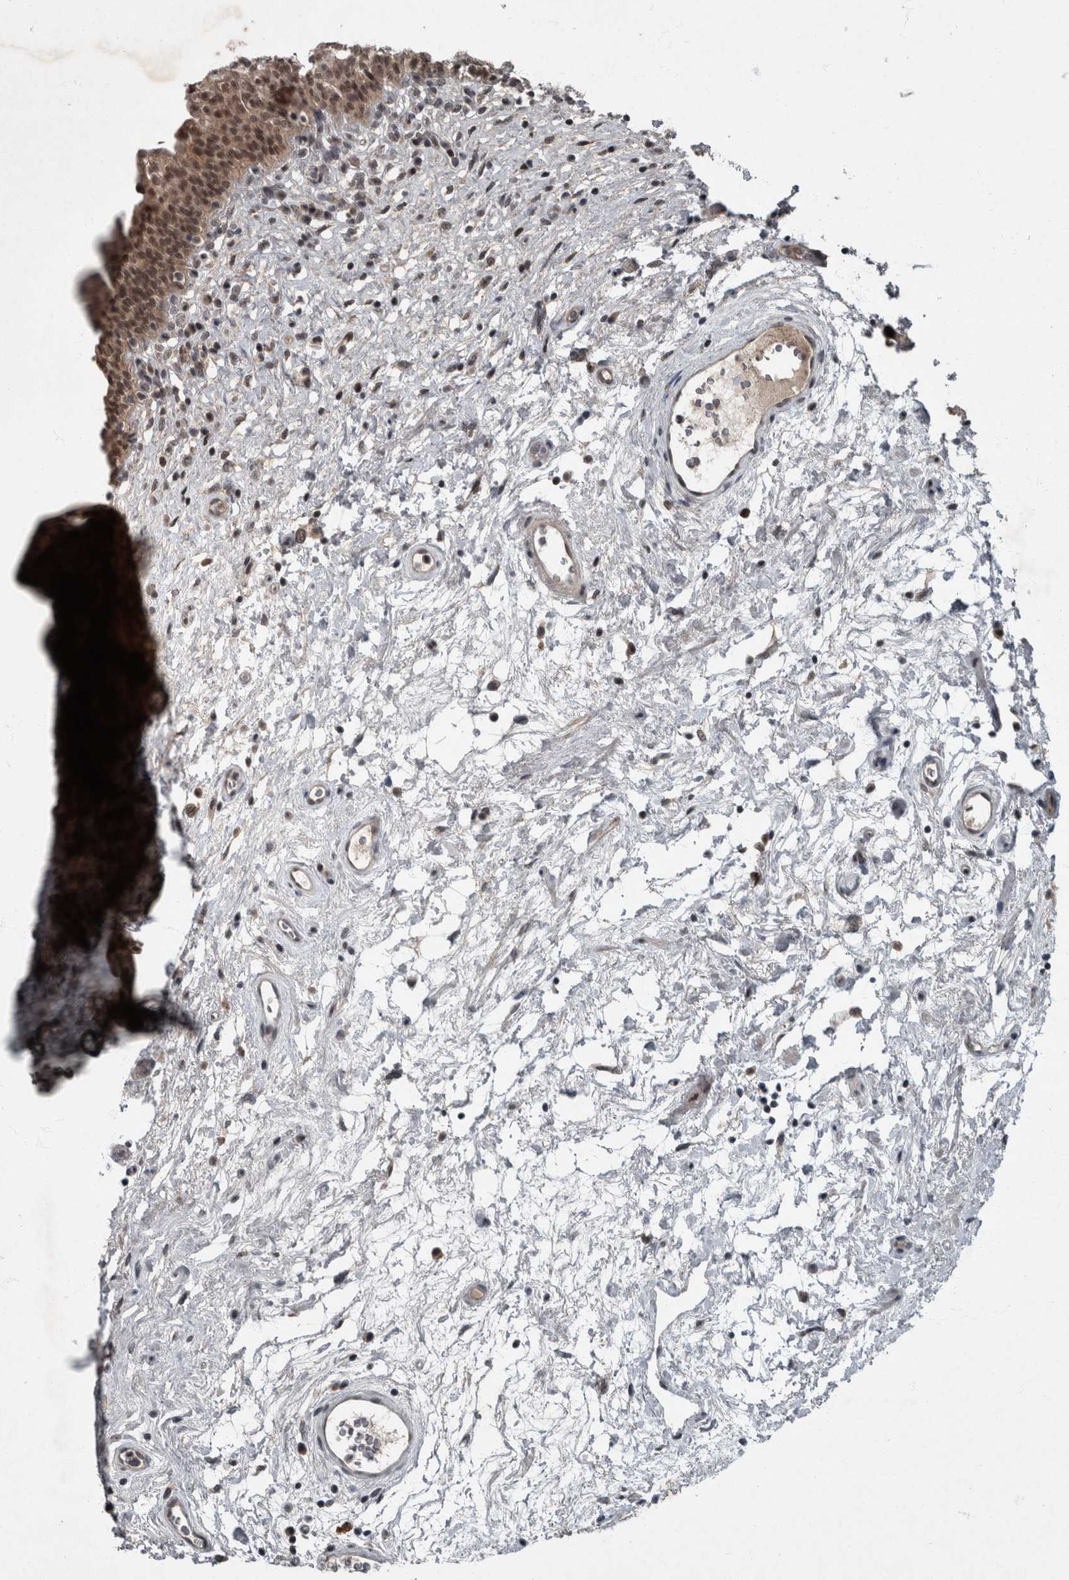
{"staining": {"intensity": "moderate", "quantity": ">75%", "location": "cytoplasmic/membranous,nuclear"}, "tissue": "urinary bladder", "cell_type": "Urothelial cells", "image_type": "normal", "snomed": [{"axis": "morphology", "description": "Normal tissue, NOS"}, {"axis": "topography", "description": "Urinary bladder"}], "caption": "This is an image of IHC staining of unremarkable urinary bladder, which shows moderate positivity in the cytoplasmic/membranous,nuclear of urothelial cells.", "gene": "WDR33", "patient": {"sex": "male", "age": 83}}